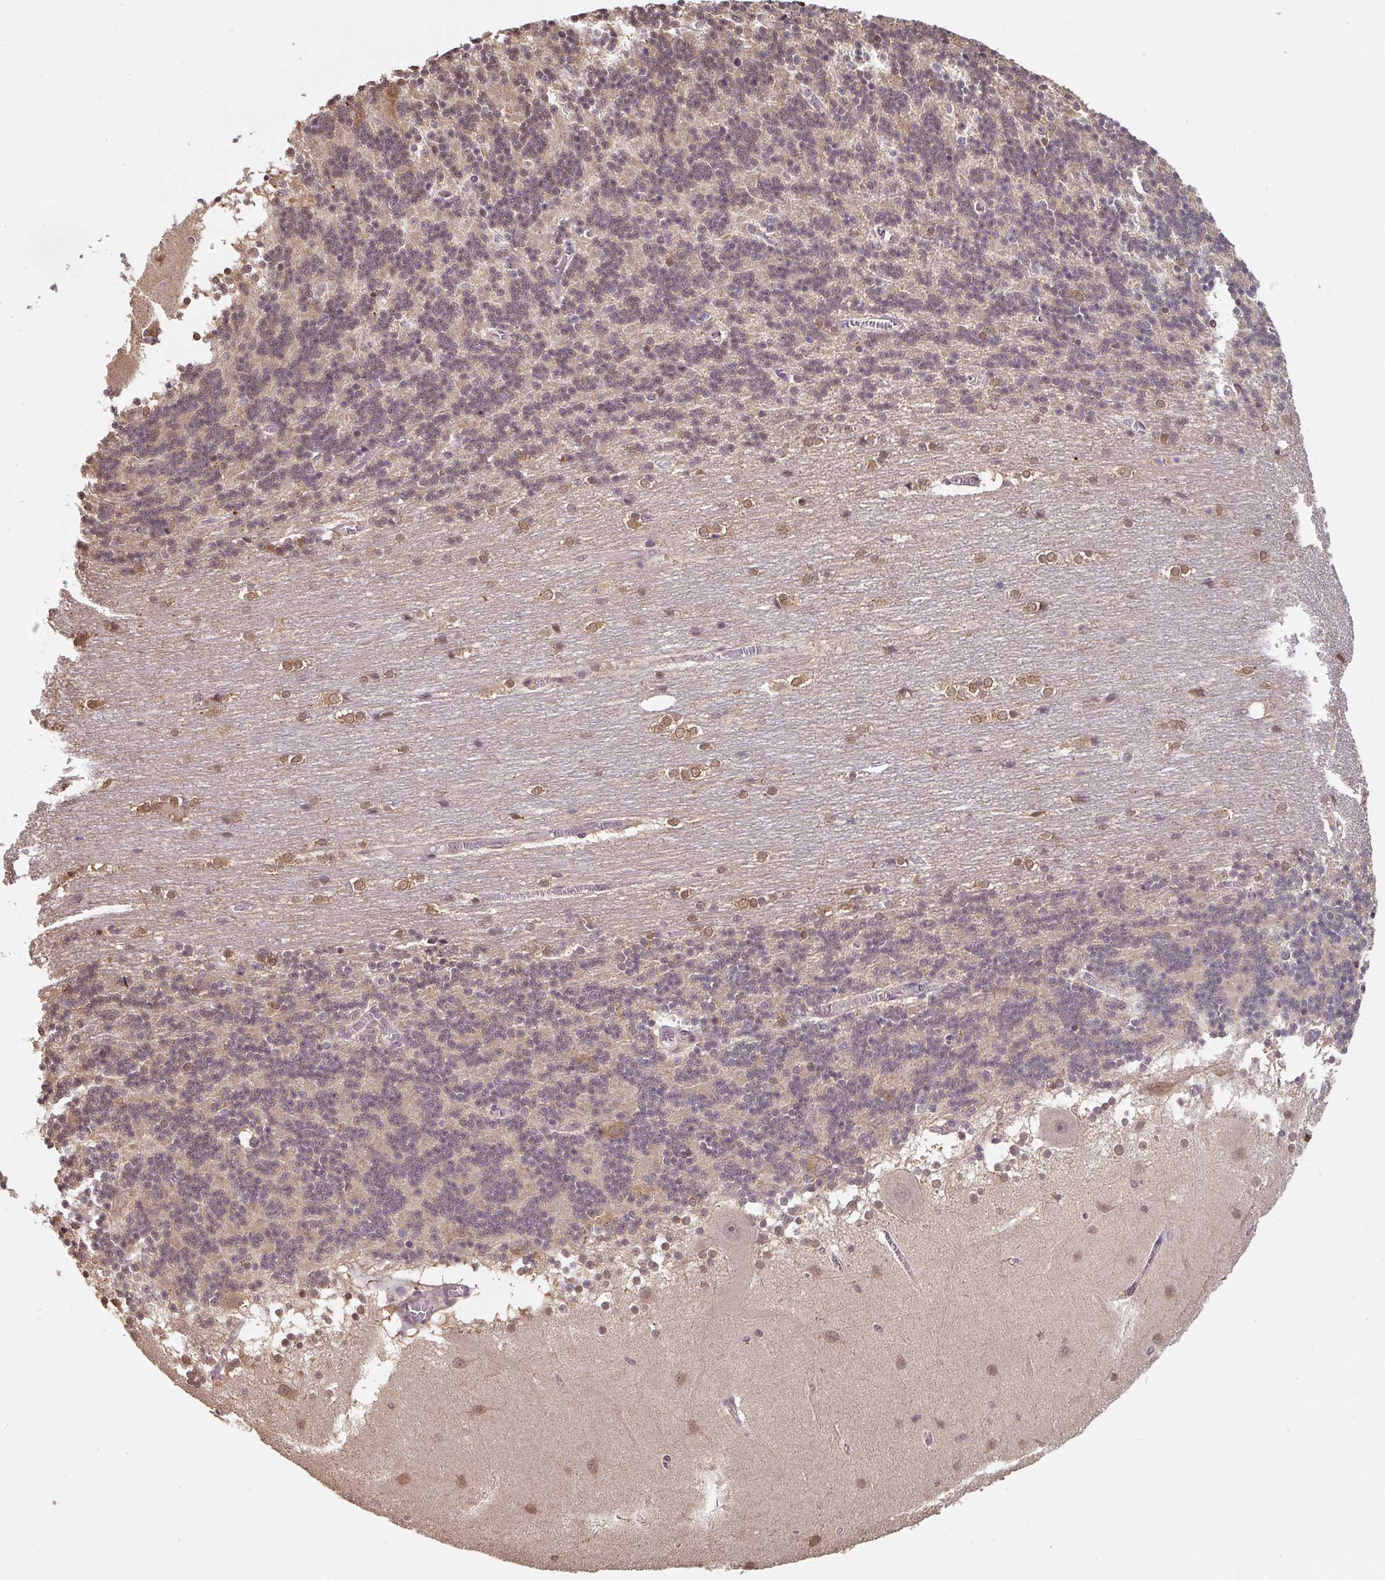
{"staining": {"intensity": "weak", "quantity": "25%-75%", "location": "nuclear"}, "tissue": "cerebellum", "cell_type": "Cells in granular layer", "image_type": "normal", "snomed": [{"axis": "morphology", "description": "Normal tissue, NOS"}, {"axis": "topography", "description": "Cerebellum"}], "caption": "Immunohistochemistry (IHC) (DAB (3,3'-diaminobenzidine)) staining of benign human cerebellum demonstrates weak nuclear protein positivity in about 25%-75% of cells in granular layer.", "gene": "ST13", "patient": {"sex": "female", "age": 54}}